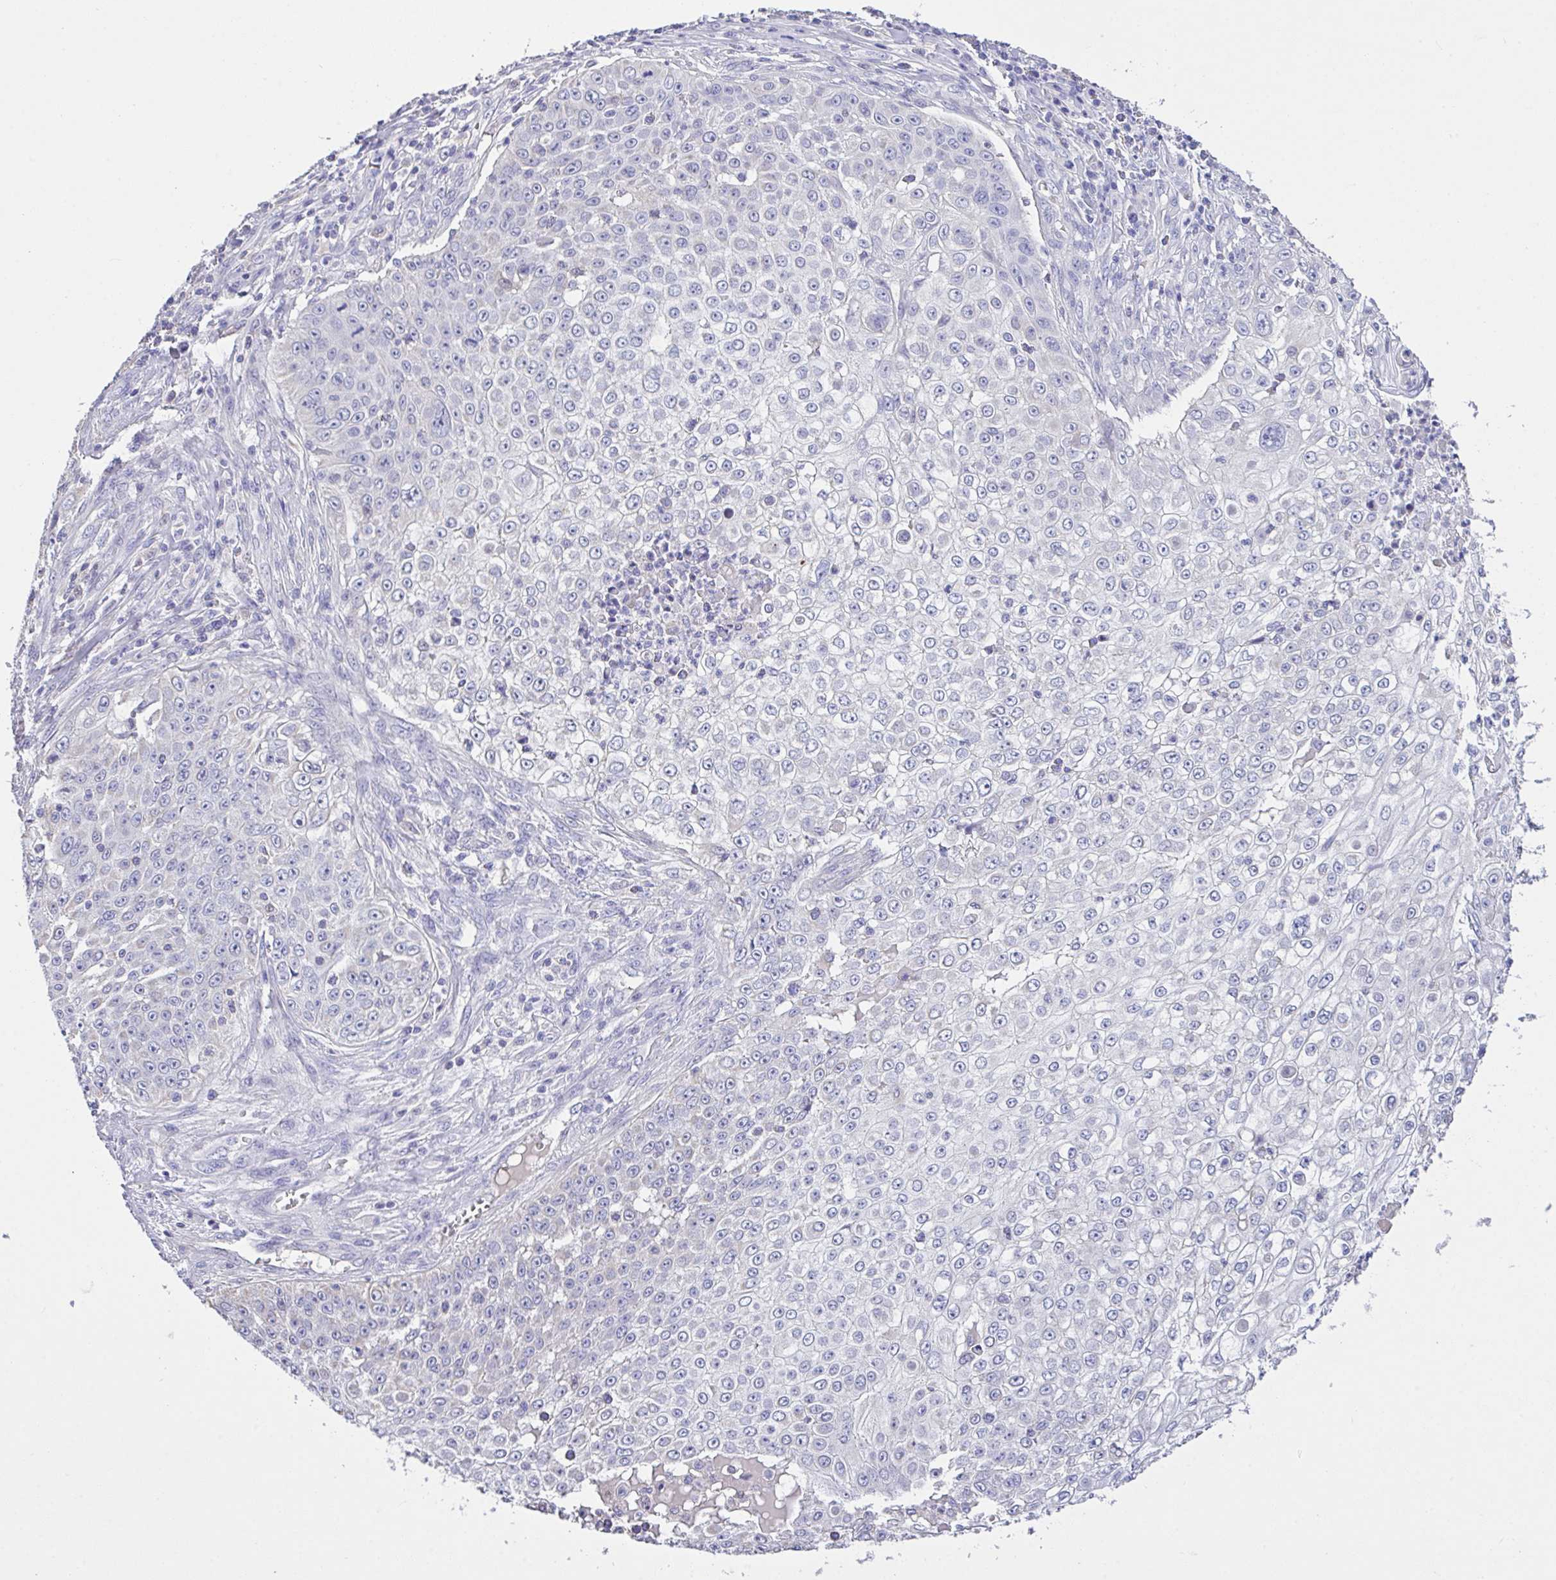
{"staining": {"intensity": "negative", "quantity": "none", "location": "none"}, "tissue": "skin cancer", "cell_type": "Tumor cells", "image_type": "cancer", "snomed": [{"axis": "morphology", "description": "Squamous cell carcinoma, NOS"}, {"axis": "topography", "description": "Skin"}], "caption": "Tumor cells are negative for brown protein staining in skin squamous cell carcinoma. (Immunohistochemistry (ihc), brightfield microscopy, high magnification).", "gene": "CA10", "patient": {"sex": "male", "age": 24}}